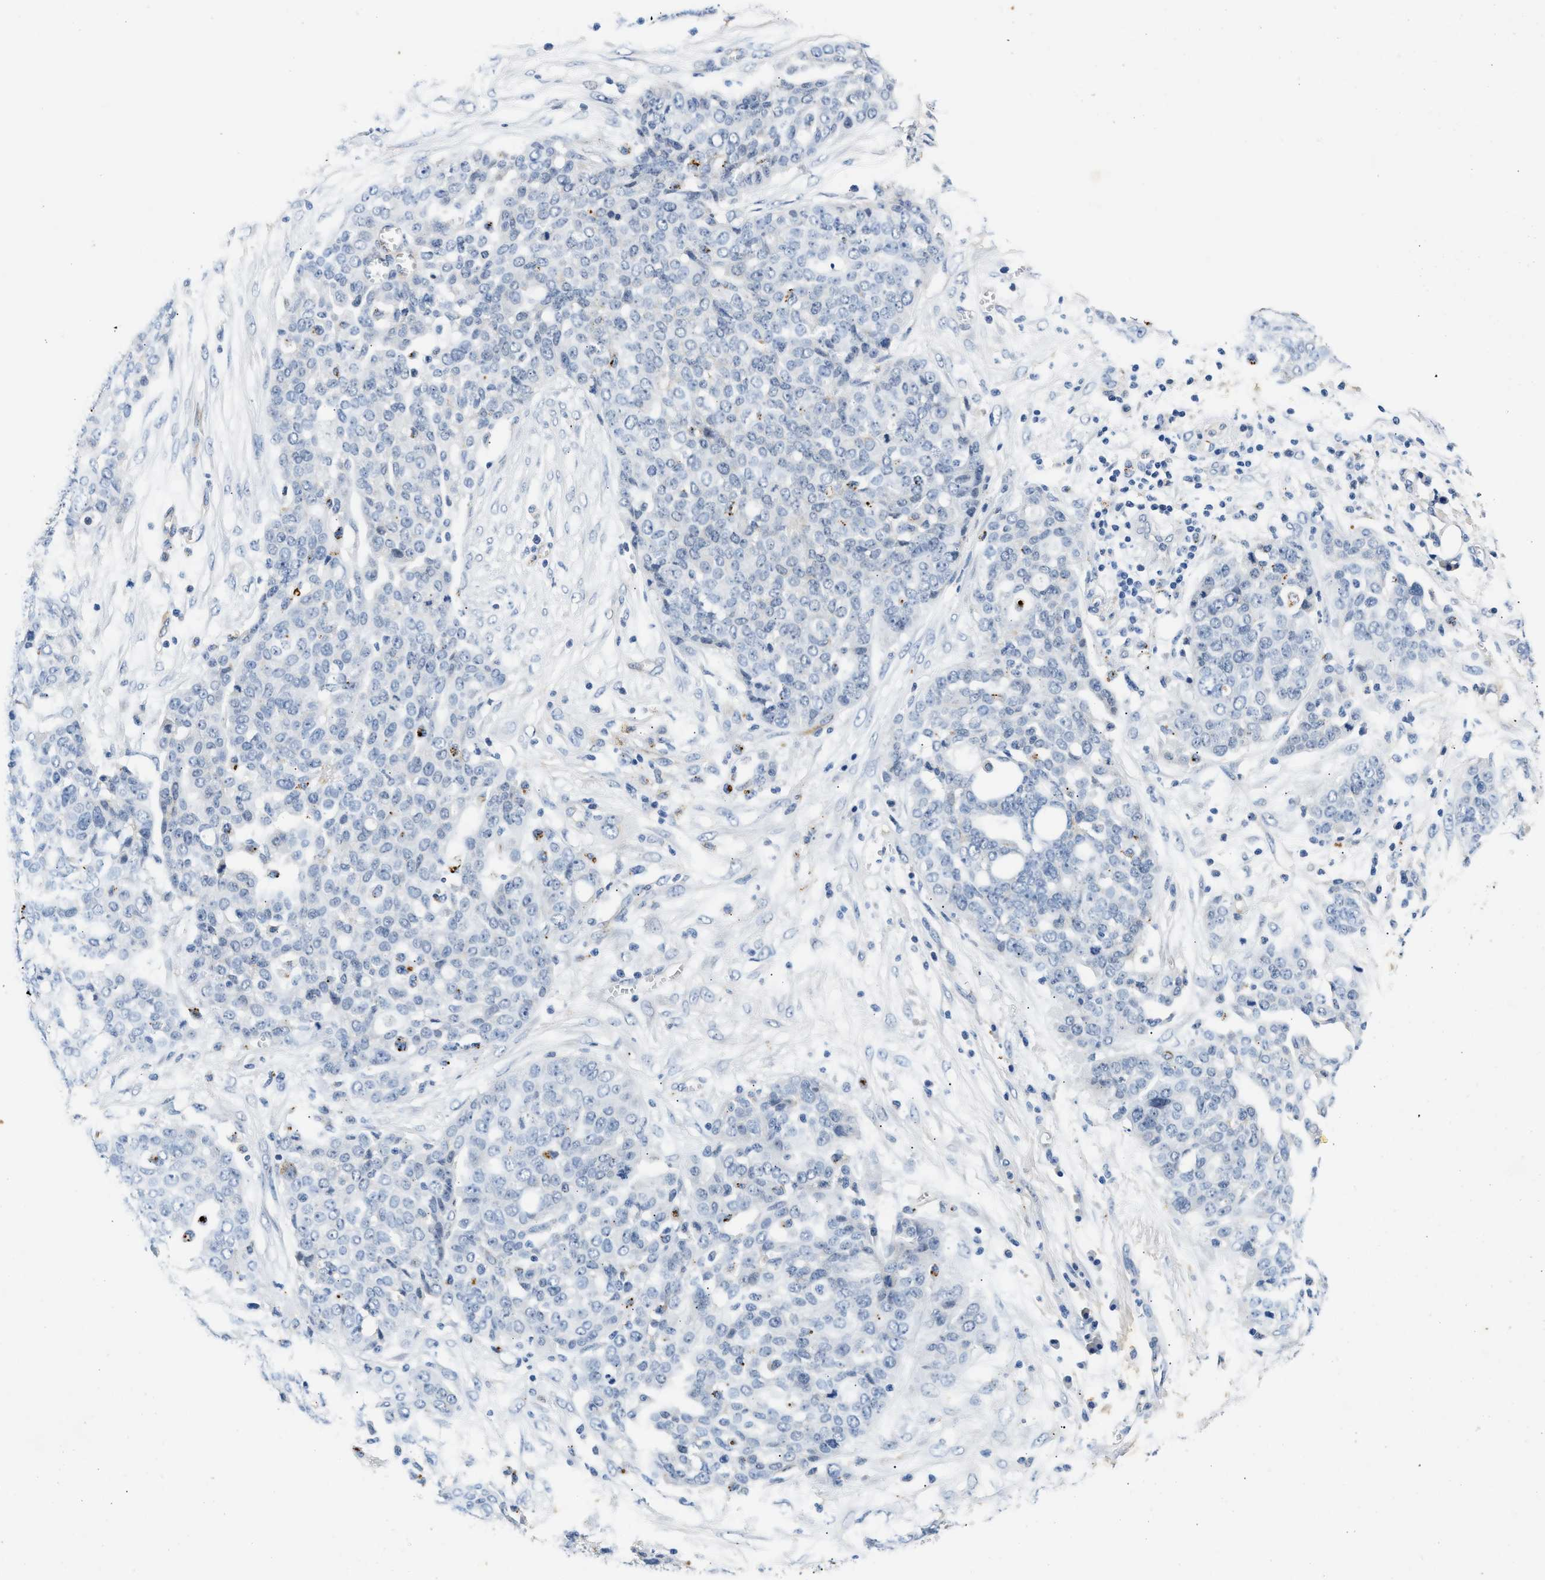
{"staining": {"intensity": "negative", "quantity": "none", "location": "none"}, "tissue": "ovarian cancer", "cell_type": "Tumor cells", "image_type": "cancer", "snomed": [{"axis": "morphology", "description": "Cystadenocarcinoma, serous, NOS"}, {"axis": "topography", "description": "Soft tissue"}, {"axis": "topography", "description": "Ovary"}], "caption": "Immunohistochemical staining of serous cystadenocarcinoma (ovarian) shows no significant expression in tumor cells.", "gene": "MED22", "patient": {"sex": "female", "age": 57}}